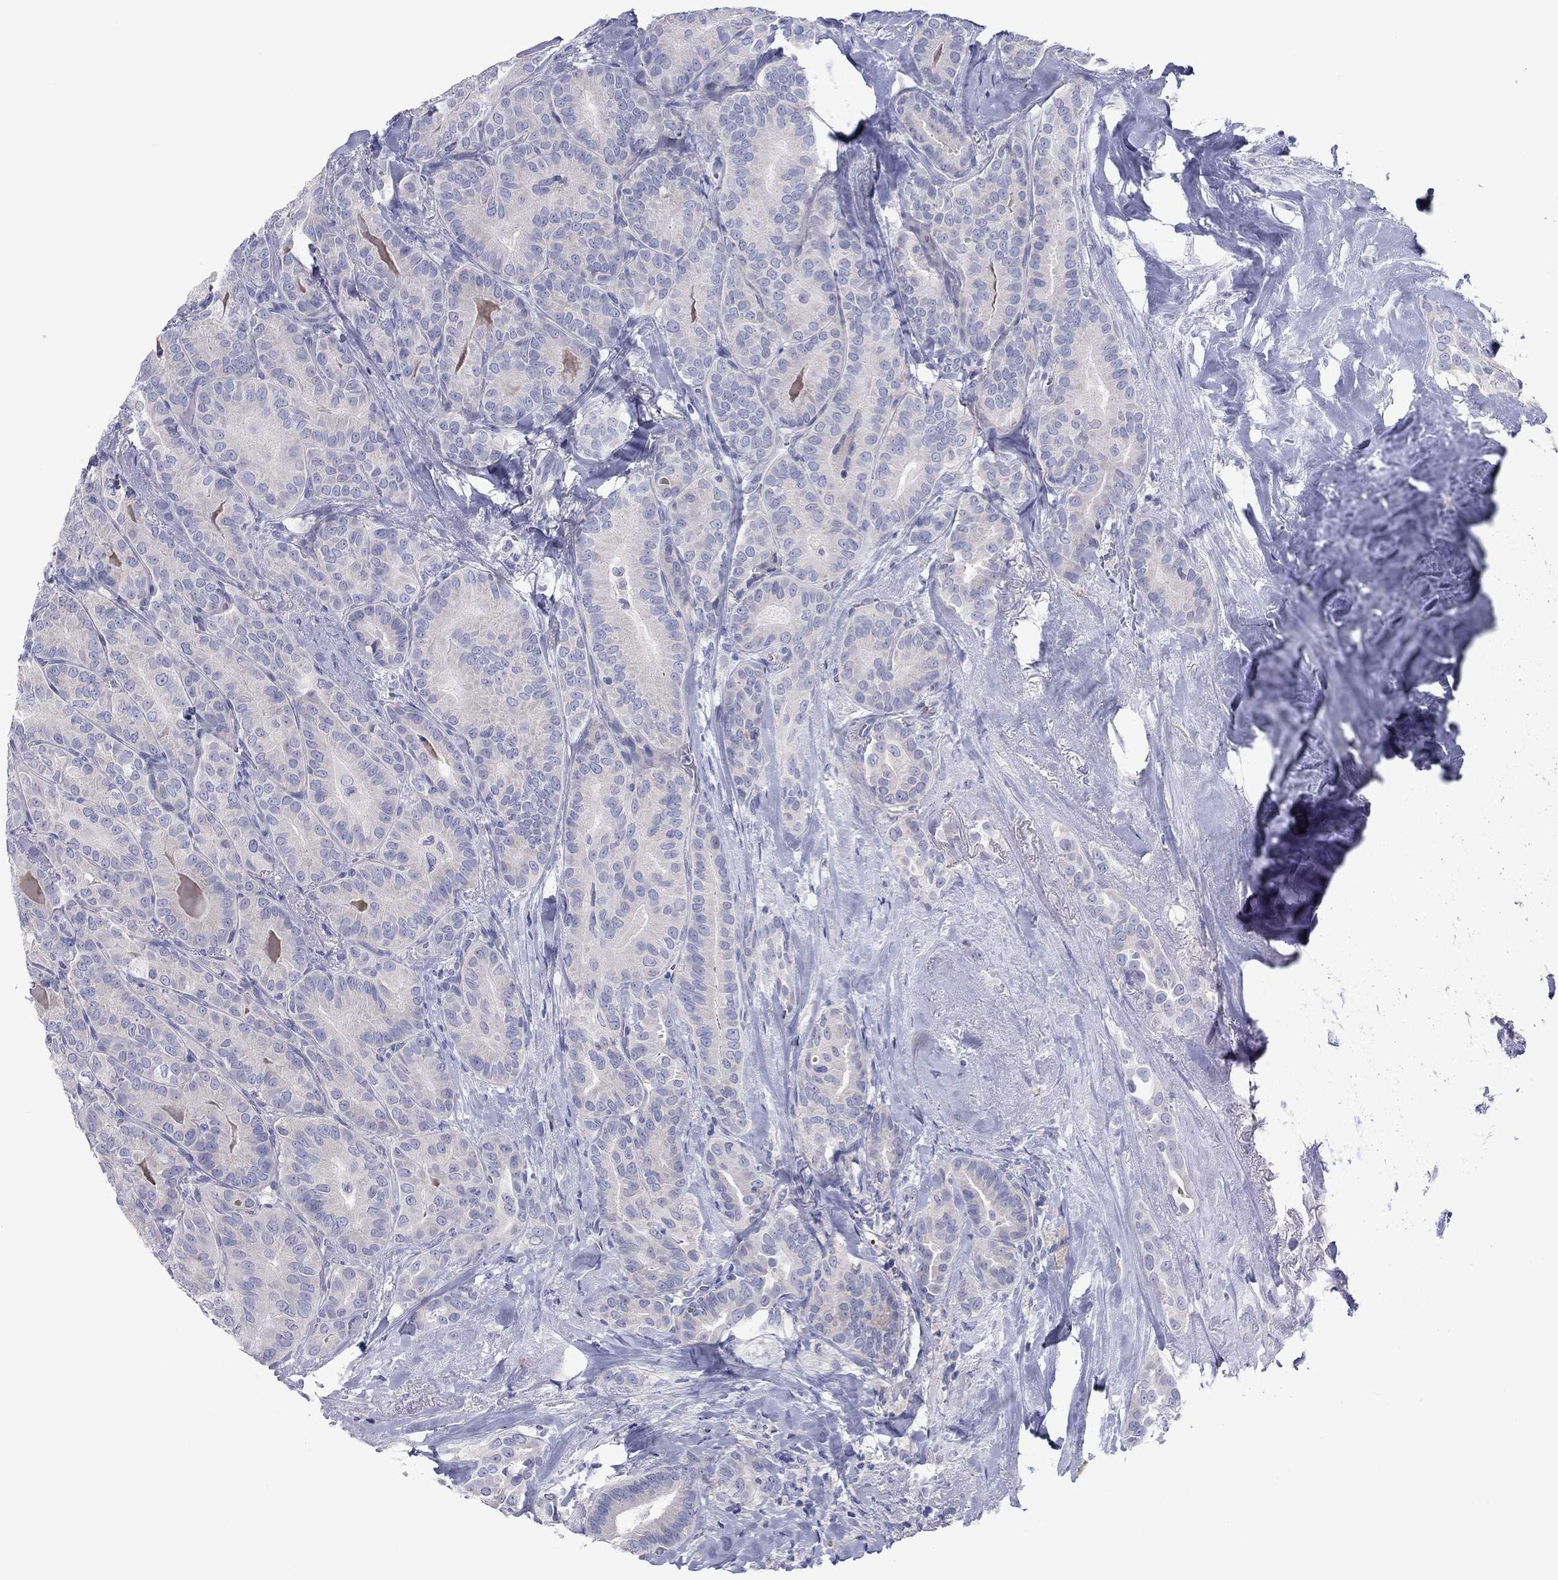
{"staining": {"intensity": "negative", "quantity": "none", "location": "none"}, "tissue": "thyroid cancer", "cell_type": "Tumor cells", "image_type": "cancer", "snomed": [{"axis": "morphology", "description": "Papillary adenocarcinoma, NOS"}, {"axis": "topography", "description": "Thyroid gland"}], "caption": "Thyroid cancer (papillary adenocarcinoma) stained for a protein using immunohistochemistry (IHC) demonstrates no expression tumor cells.", "gene": "GRK7", "patient": {"sex": "male", "age": 61}}